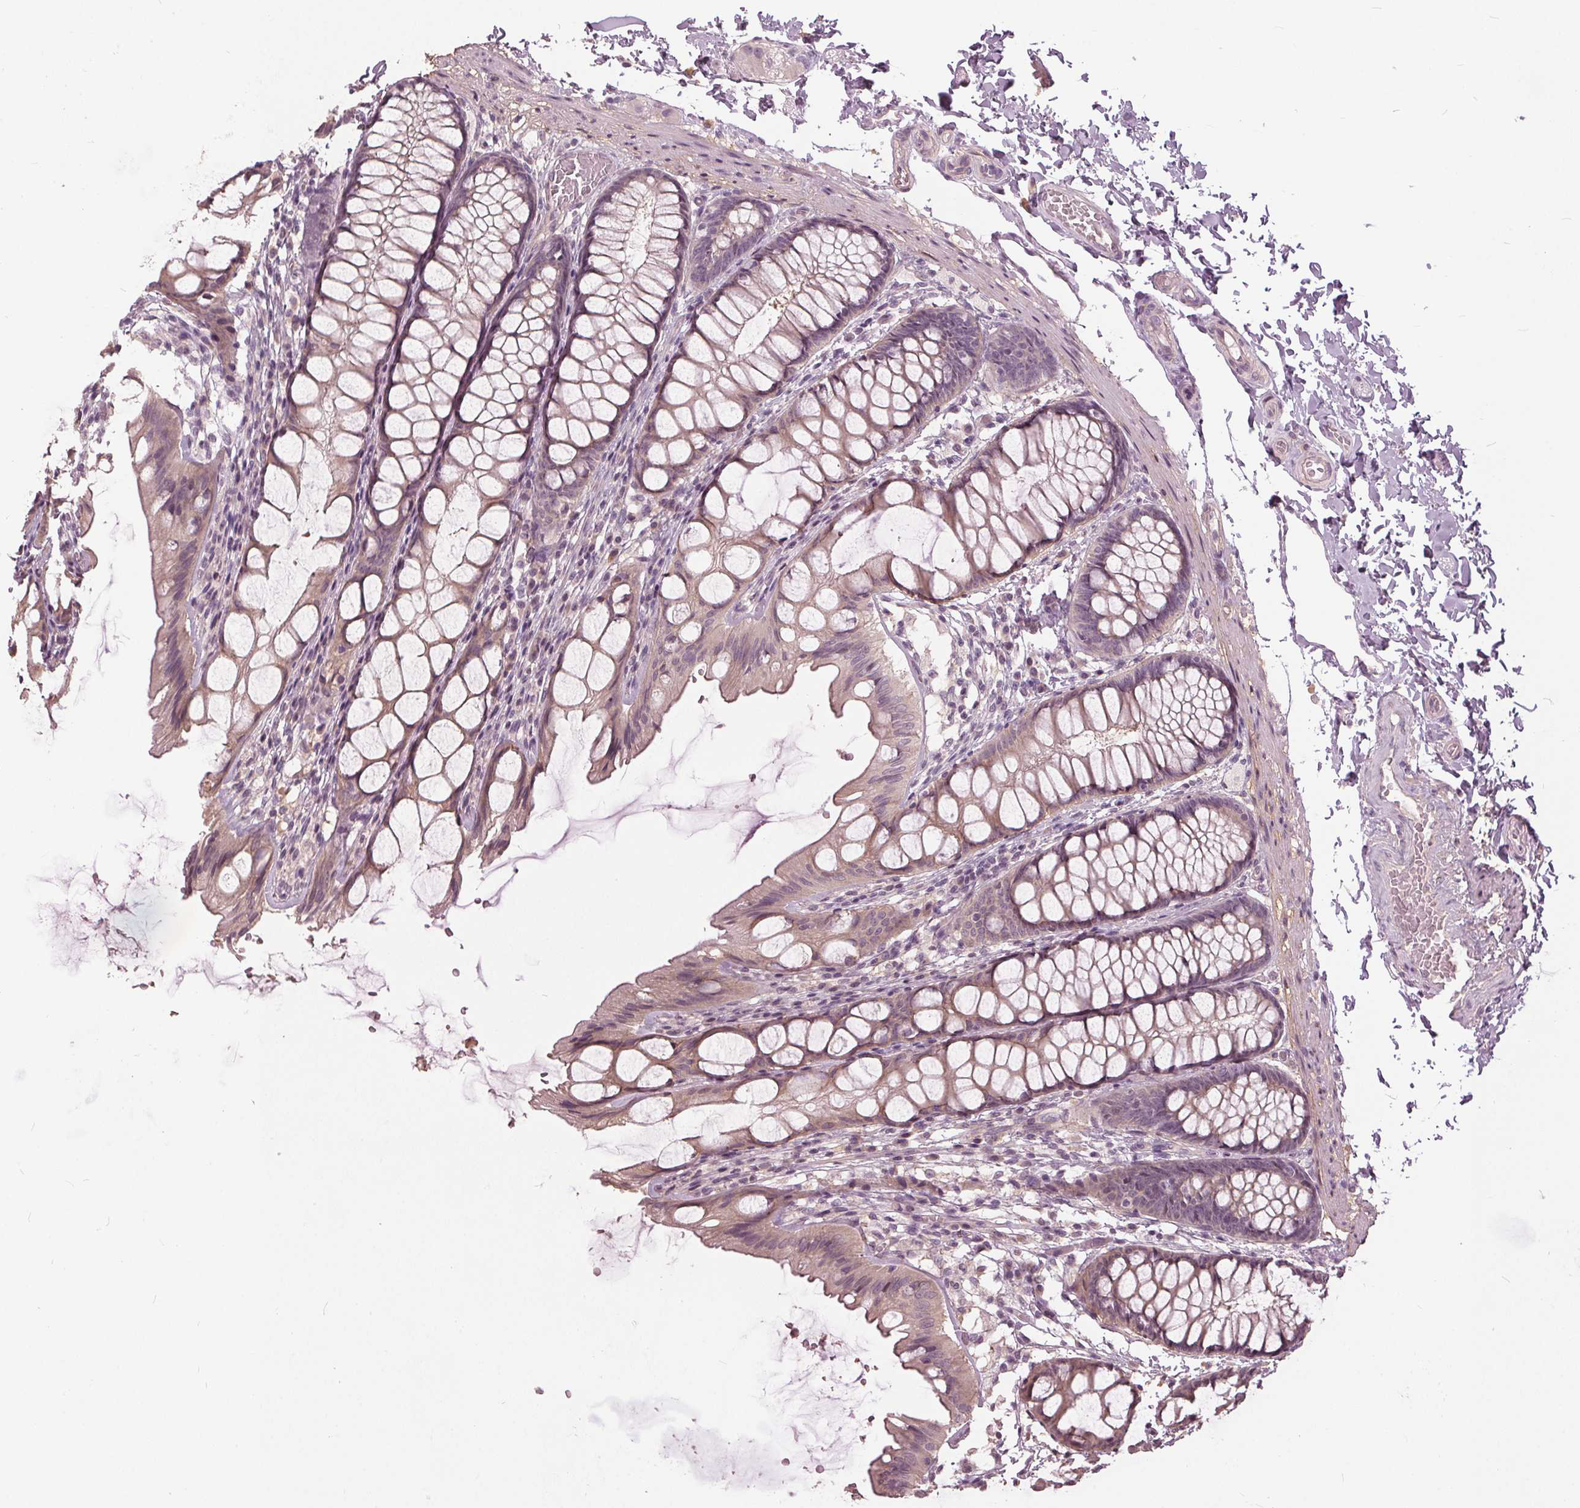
{"staining": {"intensity": "negative", "quantity": "none", "location": "none"}, "tissue": "colon", "cell_type": "Endothelial cells", "image_type": "normal", "snomed": [{"axis": "morphology", "description": "Normal tissue, NOS"}, {"axis": "topography", "description": "Colon"}], "caption": "IHC of normal human colon shows no positivity in endothelial cells.", "gene": "KLK13", "patient": {"sex": "male", "age": 47}}